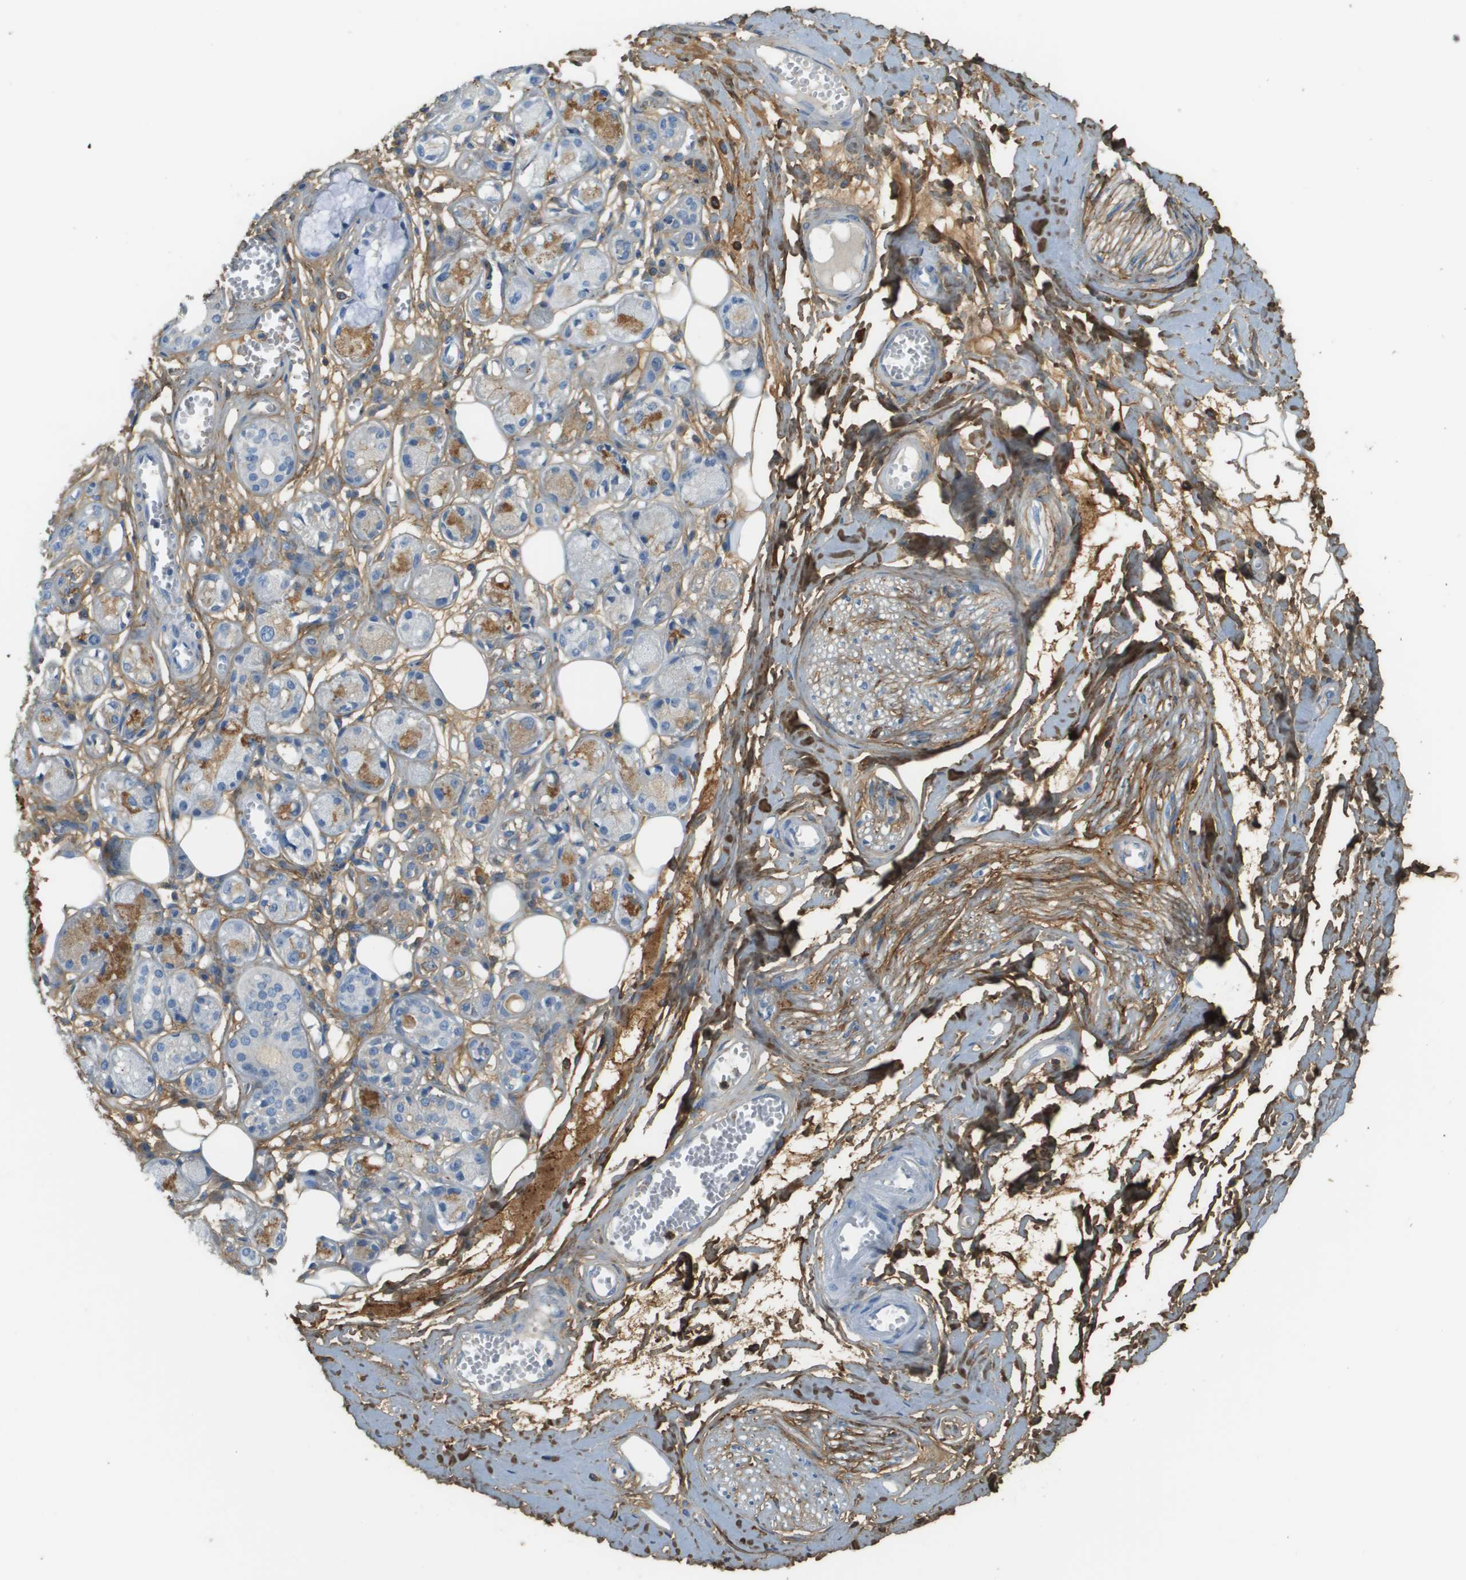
{"staining": {"intensity": "strong", "quantity": ">75%", "location": "cytoplasmic/membranous"}, "tissue": "adipose tissue", "cell_type": "Adipocytes", "image_type": "normal", "snomed": [{"axis": "morphology", "description": "Normal tissue, NOS"}, {"axis": "morphology", "description": "Inflammation, NOS"}, {"axis": "topography", "description": "Salivary gland"}, {"axis": "topography", "description": "Peripheral nerve tissue"}], "caption": "Immunohistochemical staining of unremarkable human adipose tissue shows >75% levels of strong cytoplasmic/membranous protein staining in about >75% of adipocytes.", "gene": "DCN", "patient": {"sex": "female", "age": 75}}